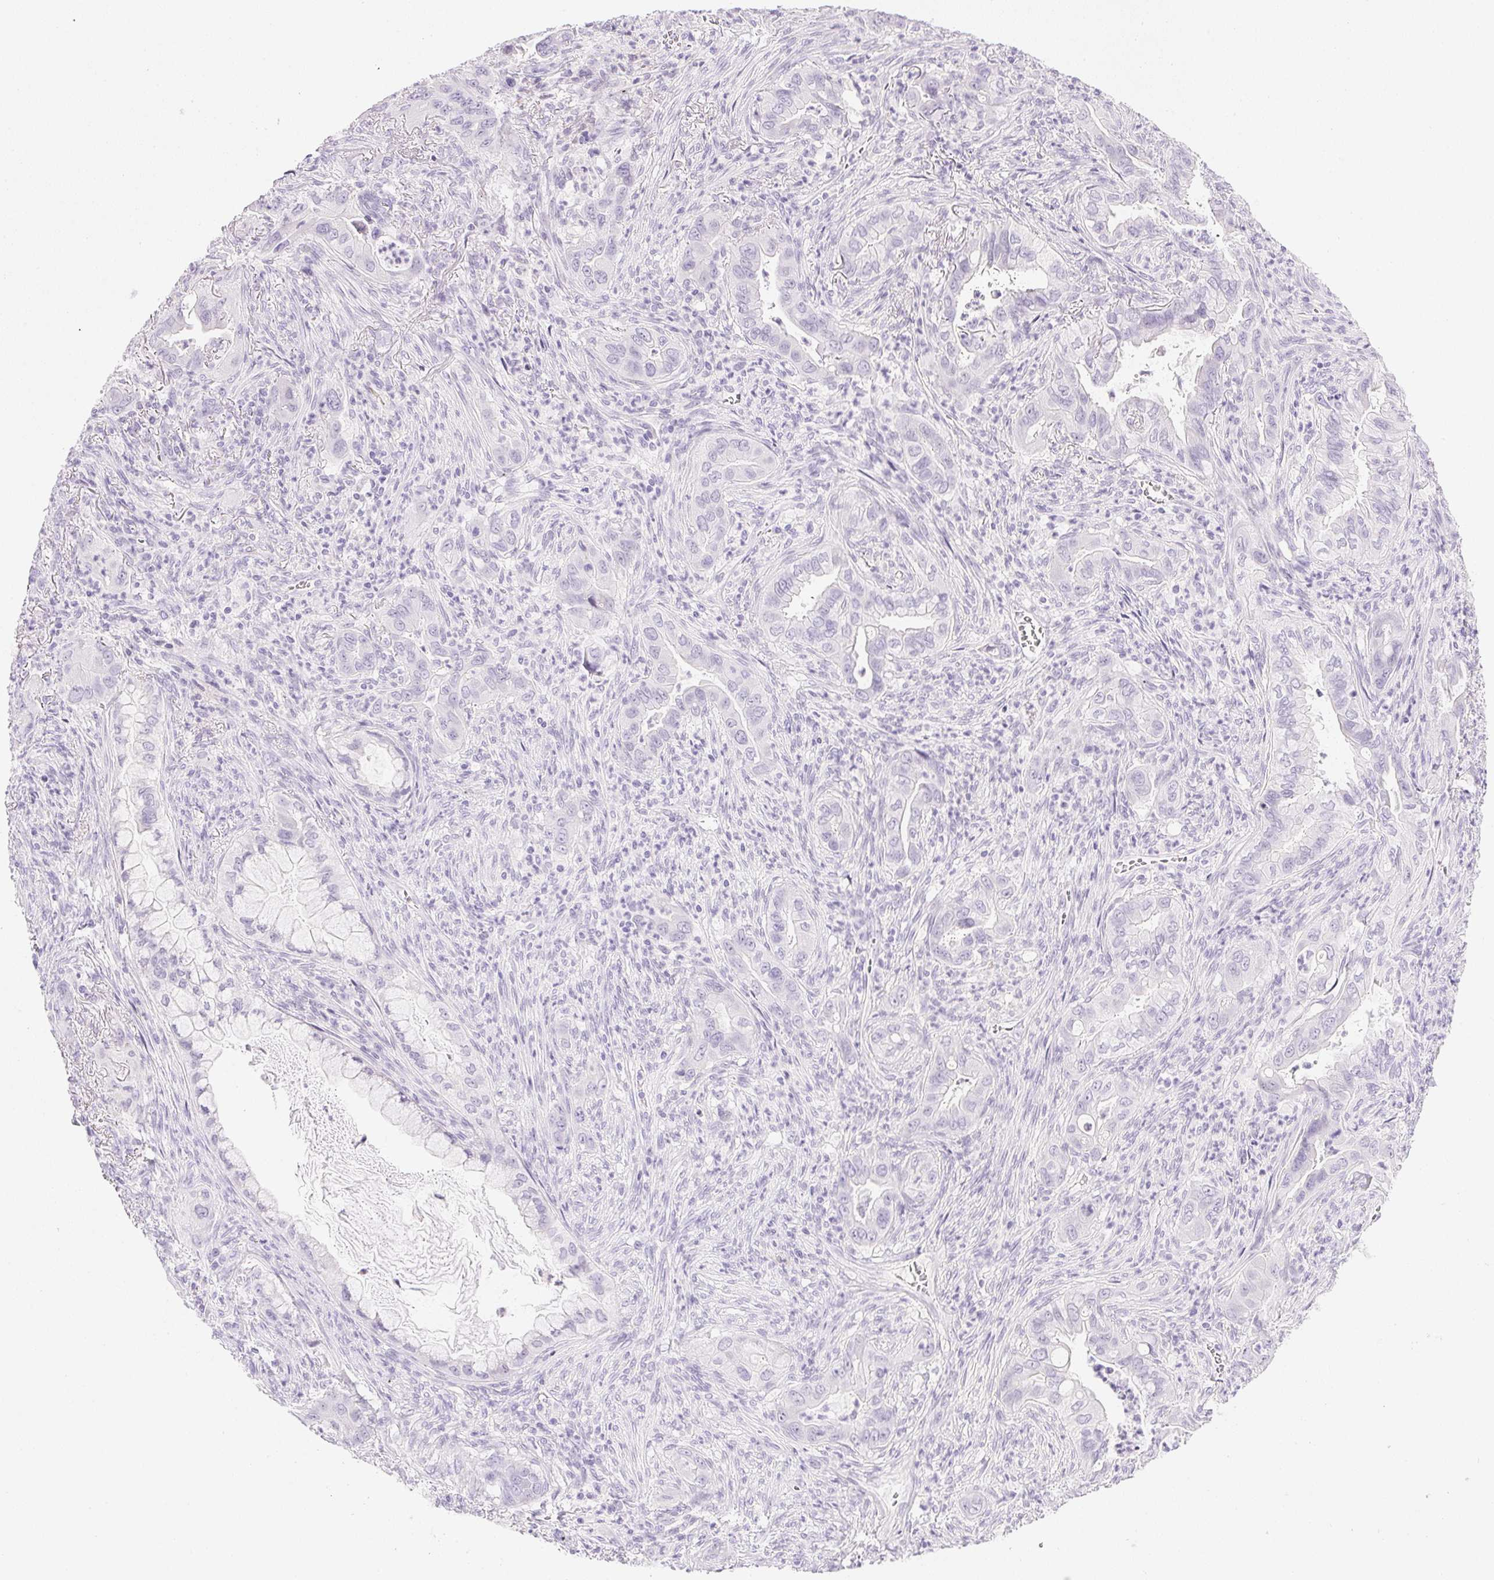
{"staining": {"intensity": "negative", "quantity": "none", "location": "none"}, "tissue": "lung cancer", "cell_type": "Tumor cells", "image_type": "cancer", "snomed": [{"axis": "morphology", "description": "Adenocarcinoma, NOS"}, {"axis": "topography", "description": "Lung"}], "caption": "Photomicrograph shows no protein expression in tumor cells of lung adenocarcinoma tissue. (Brightfield microscopy of DAB (3,3'-diaminobenzidine) immunohistochemistry (IHC) at high magnification).", "gene": "CPB1", "patient": {"sex": "male", "age": 65}}